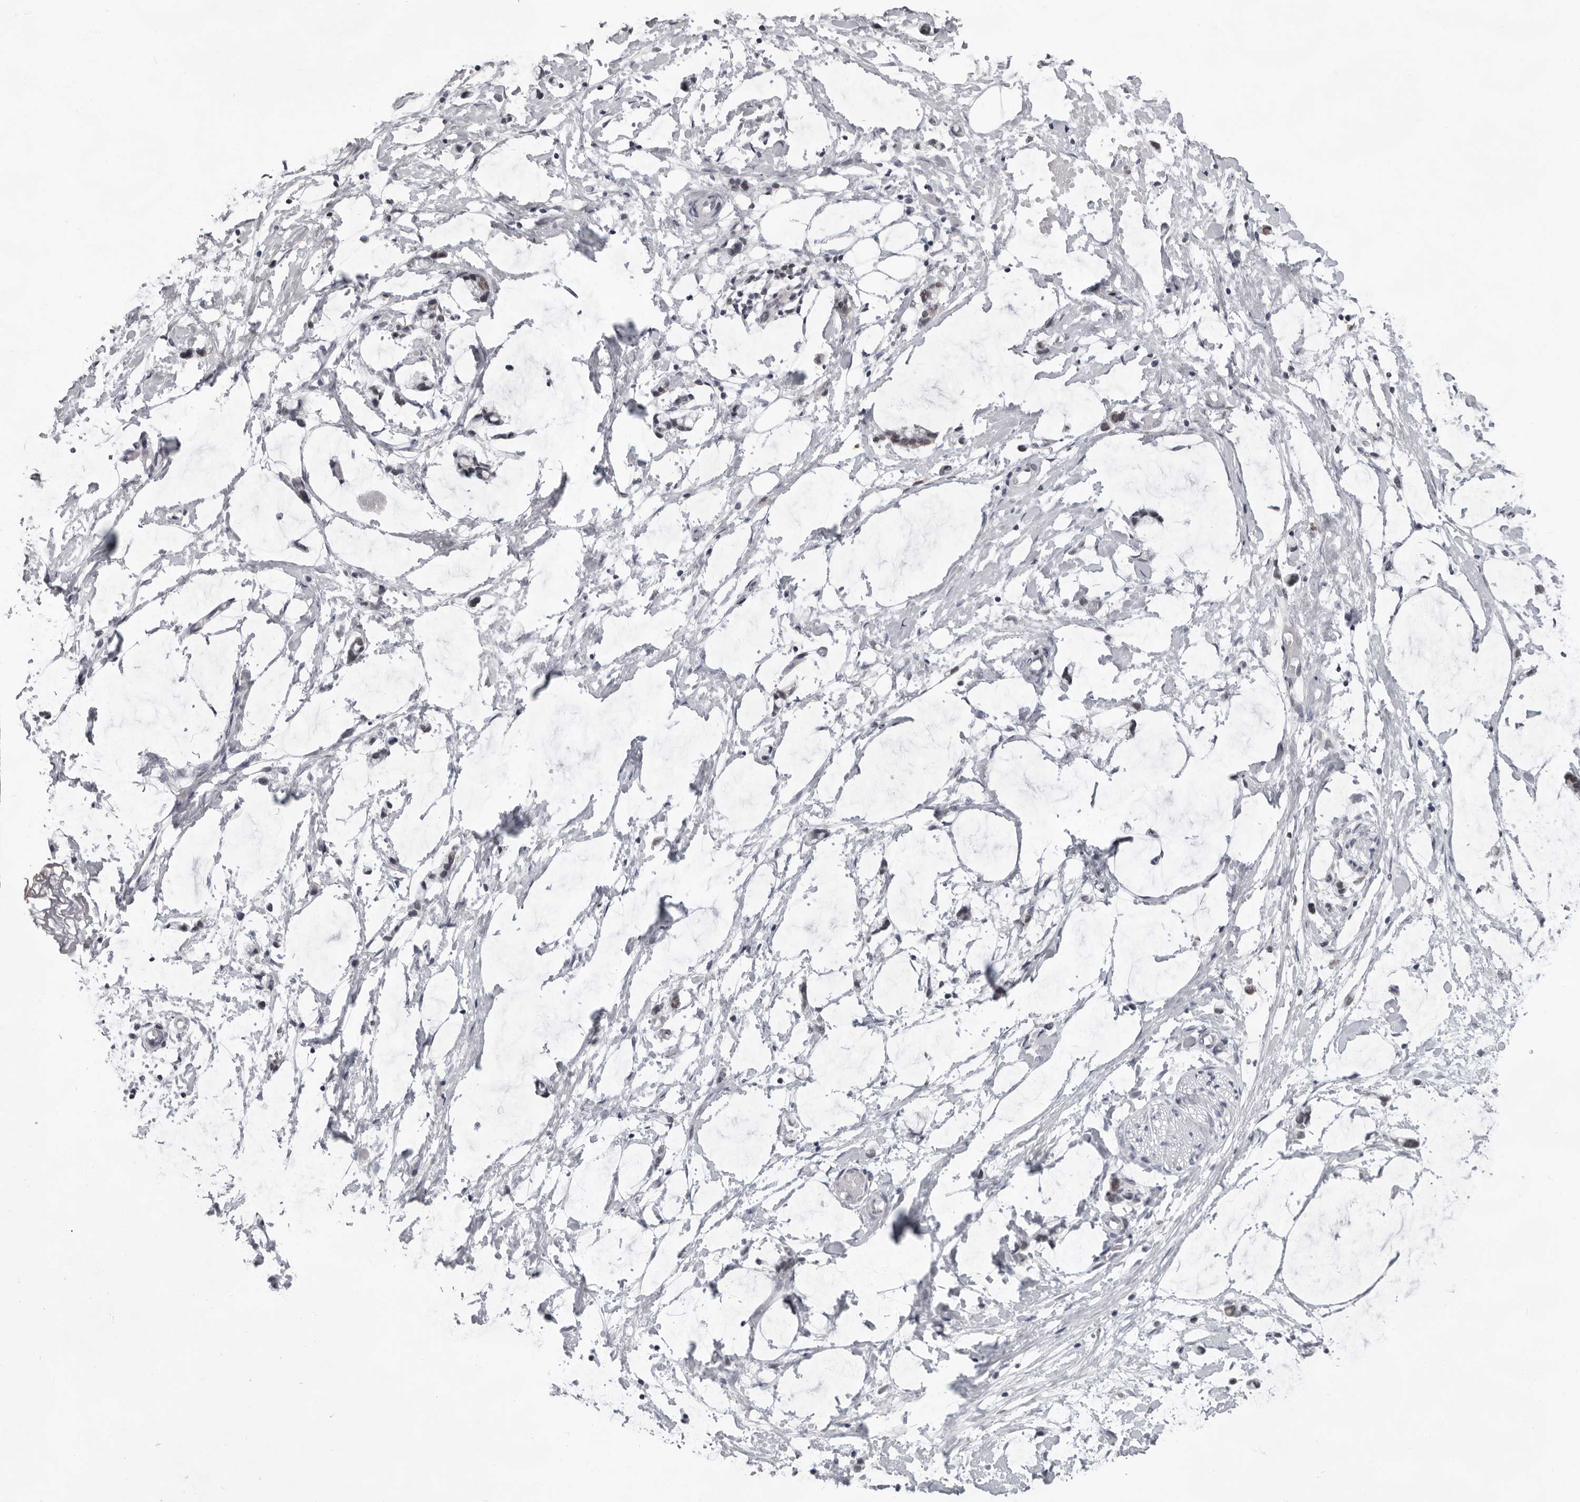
{"staining": {"intensity": "negative", "quantity": "none", "location": "none"}, "tissue": "adipose tissue", "cell_type": "Adipocytes", "image_type": "normal", "snomed": [{"axis": "morphology", "description": "Normal tissue, NOS"}, {"axis": "morphology", "description": "Adenocarcinoma, NOS"}, {"axis": "topography", "description": "Smooth muscle"}, {"axis": "topography", "description": "Colon"}], "caption": "This is an immunohistochemistry micrograph of normal adipose tissue. There is no positivity in adipocytes.", "gene": "EXOSC10", "patient": {"sex": "male", "age": 14}}